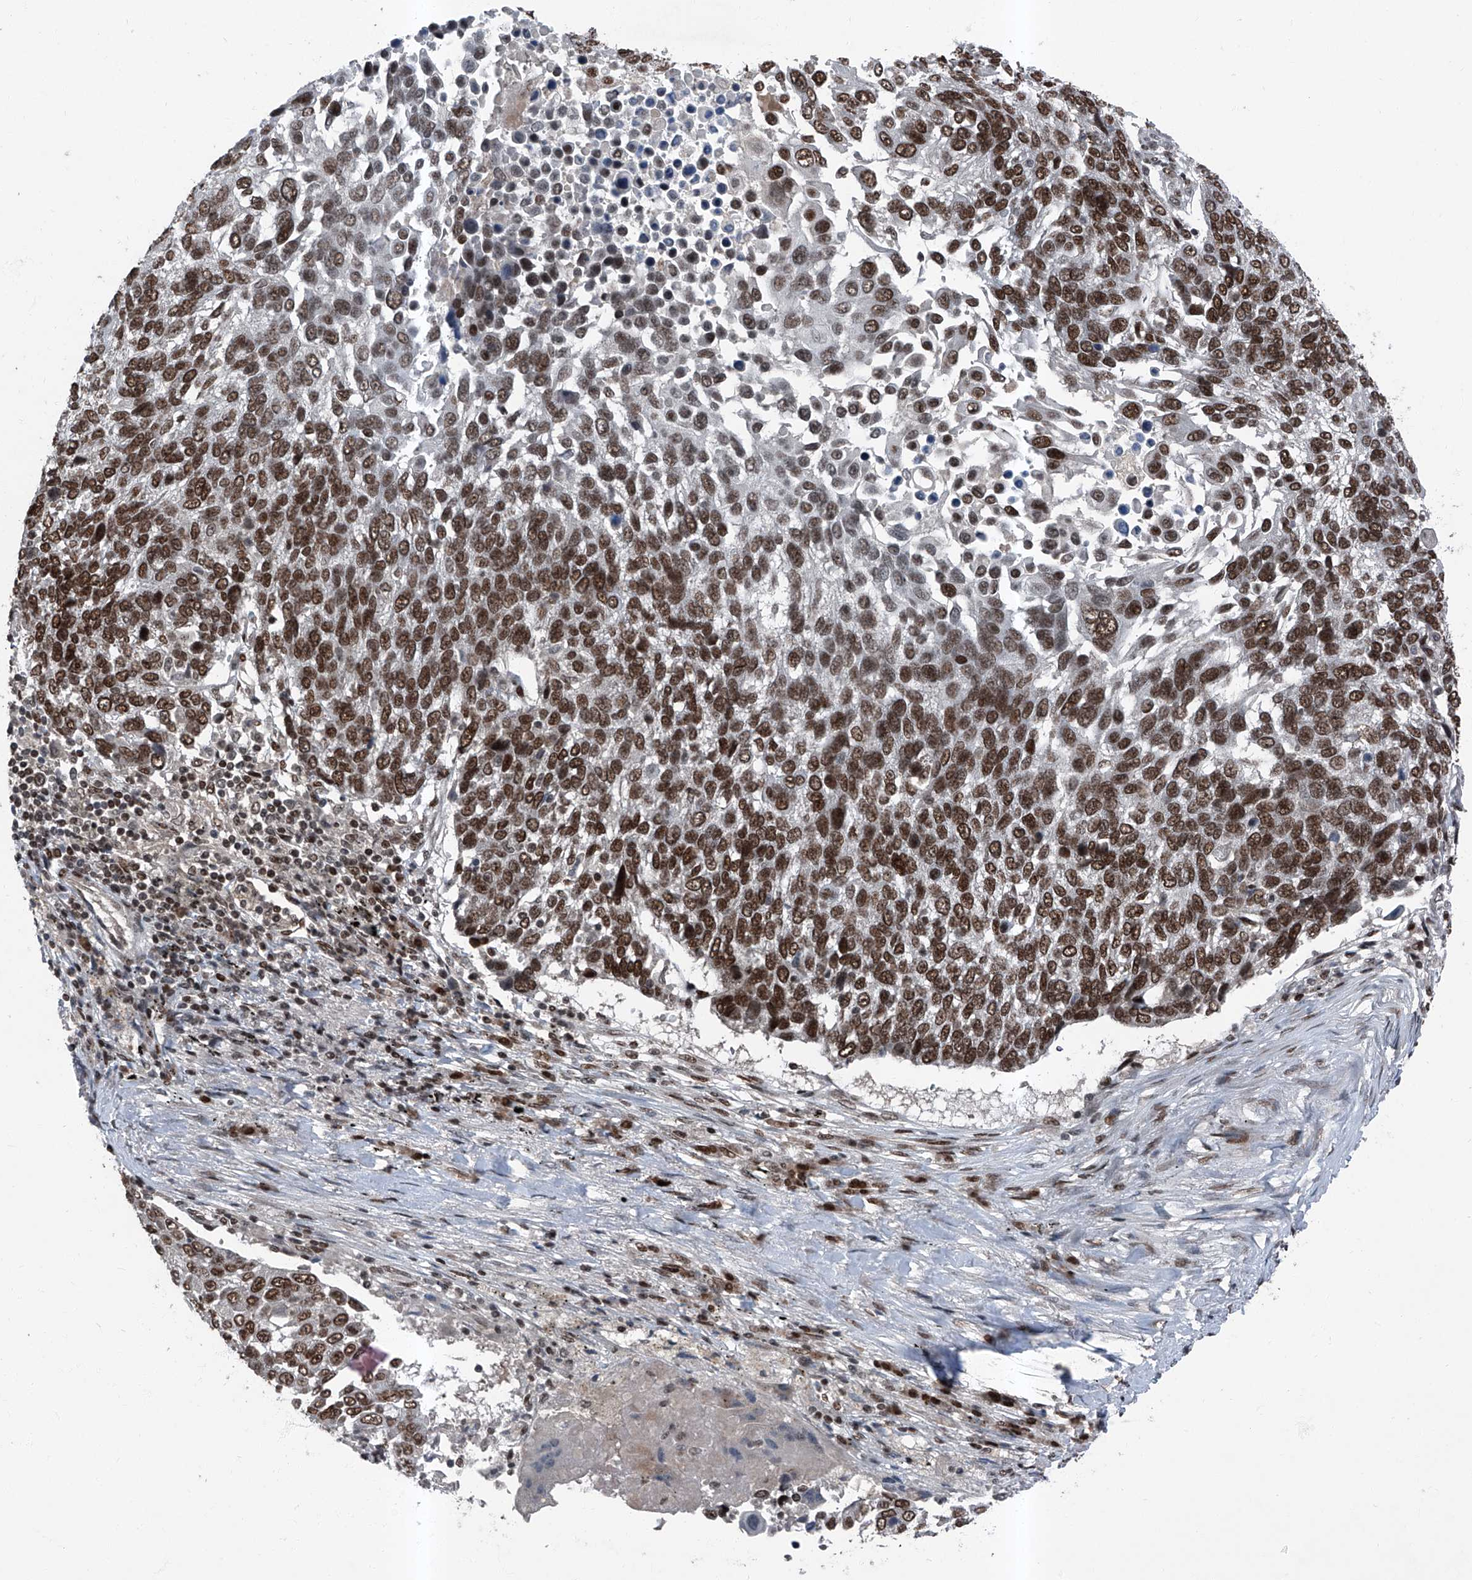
{"staining": {"intensity": "strong", "quantity": ">75%", "location": "nuclear"}, "tissue": "lung cancer", "cell_type": "Tumor cells", "image_type": "cancer", "snomed": [{"axis": "morphology", "description": "Squamous cell carcinoma, NOS"}, {"axis": "topography", "description": "Lung"}], "caption": "Immunohistochemistry of human lung squamous cell carcinoma exhibits high levels of strong nuclear expression in about >75% of tumor cells. (Brightfield microscopy of DAB IHC at high magnification).", "gene": "BMI1", "patient": {"sex": "male", "age": 66}}